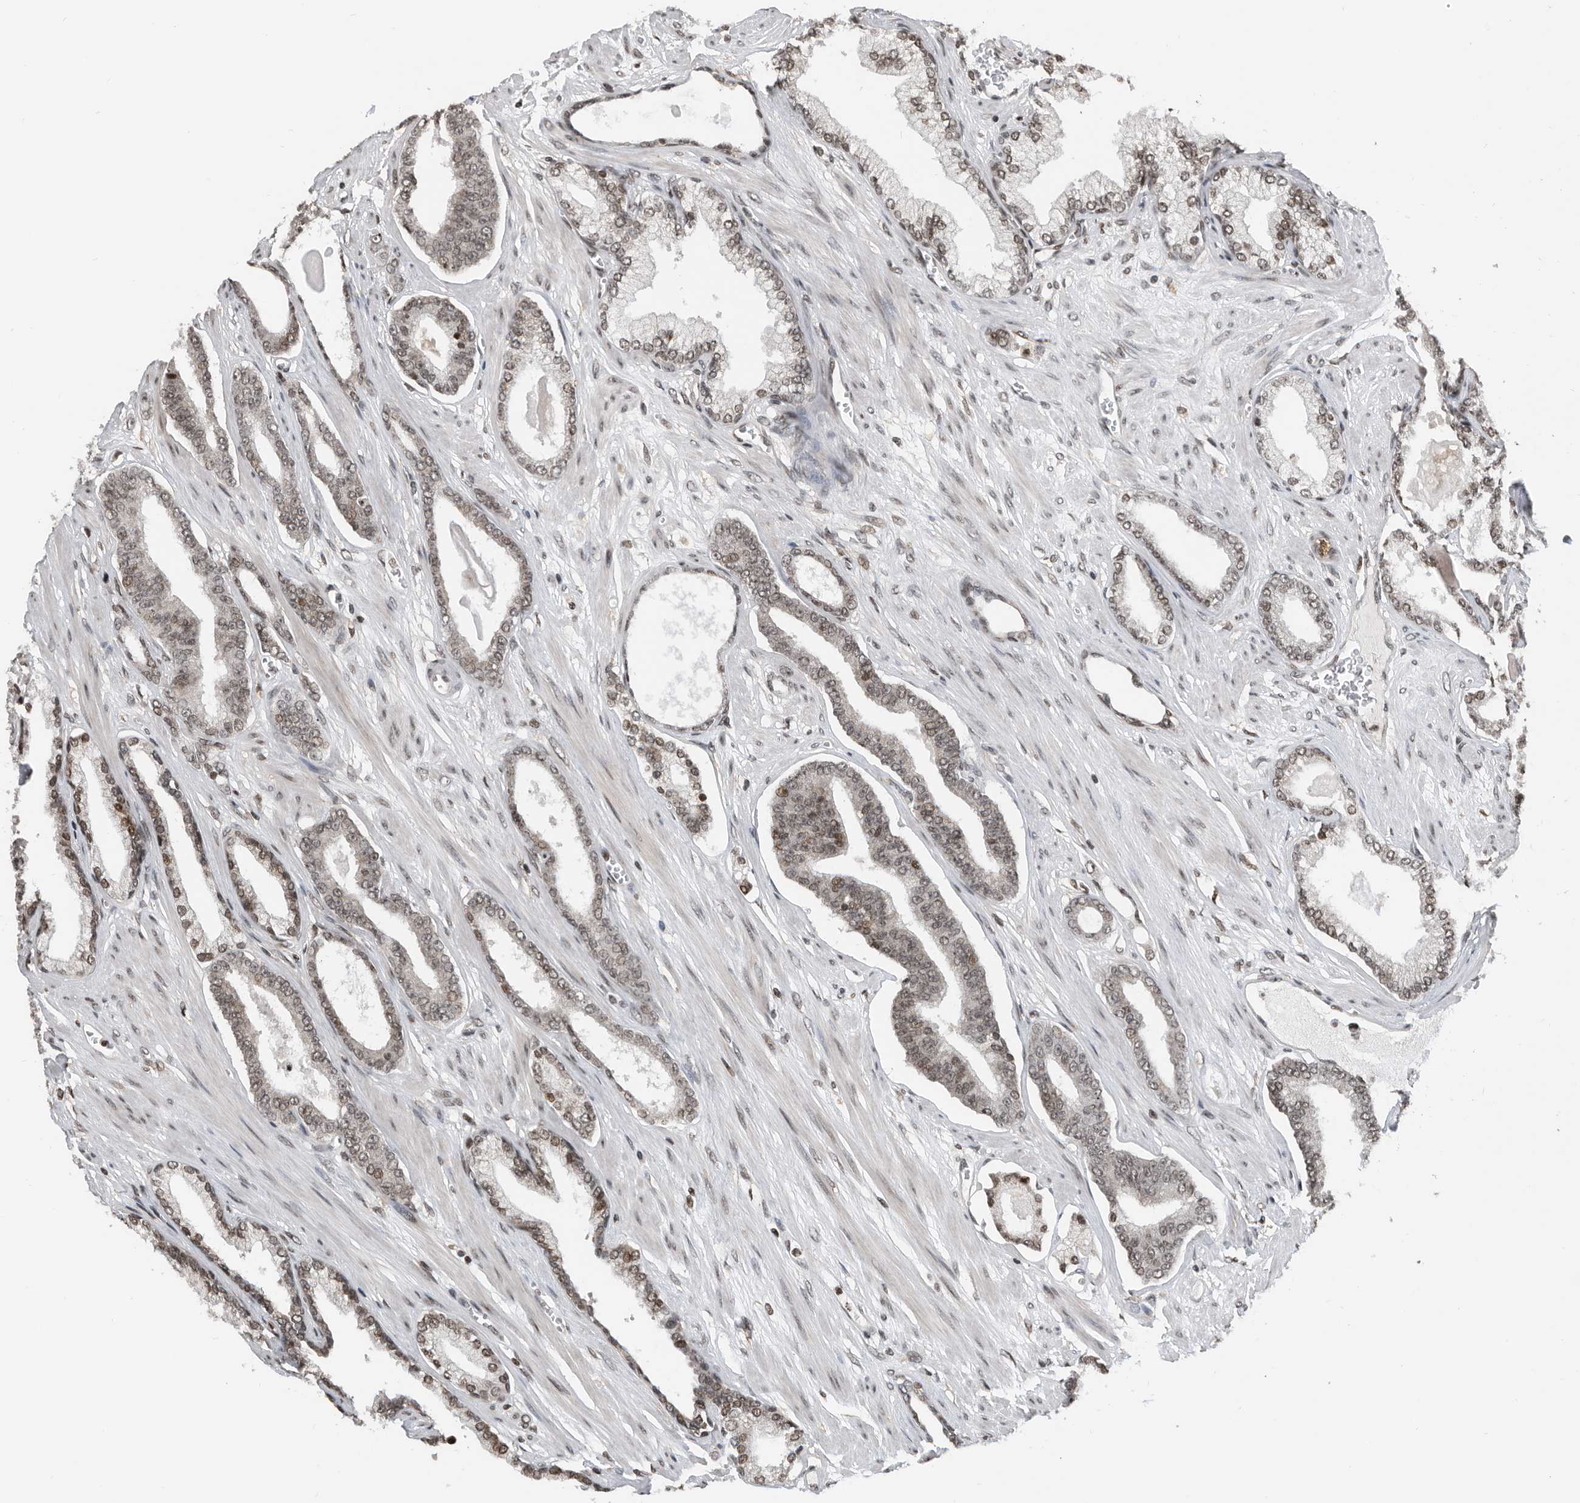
{"staining": {"intensity": "weak", "quantity": ">75%", "location": "nuclear"}, "tissue": "prostate cancer", "cell_type": "Tumor cells", "image_type": "cancer", "snomed": [{"axis": "morphology", "description": "Adenocarcinoma, Low grade"}, {"axis": "topography", "description": "Prostate"}], "caption": "Immunohistochemical staining of prostate adenocarcinoma (low-grade) demonstrates low levels of weak nuclear protein staining in approximately >75% of tumor cells.", "gene": "SNRNP48", "patient": {"sex": "male", "age": 70}}